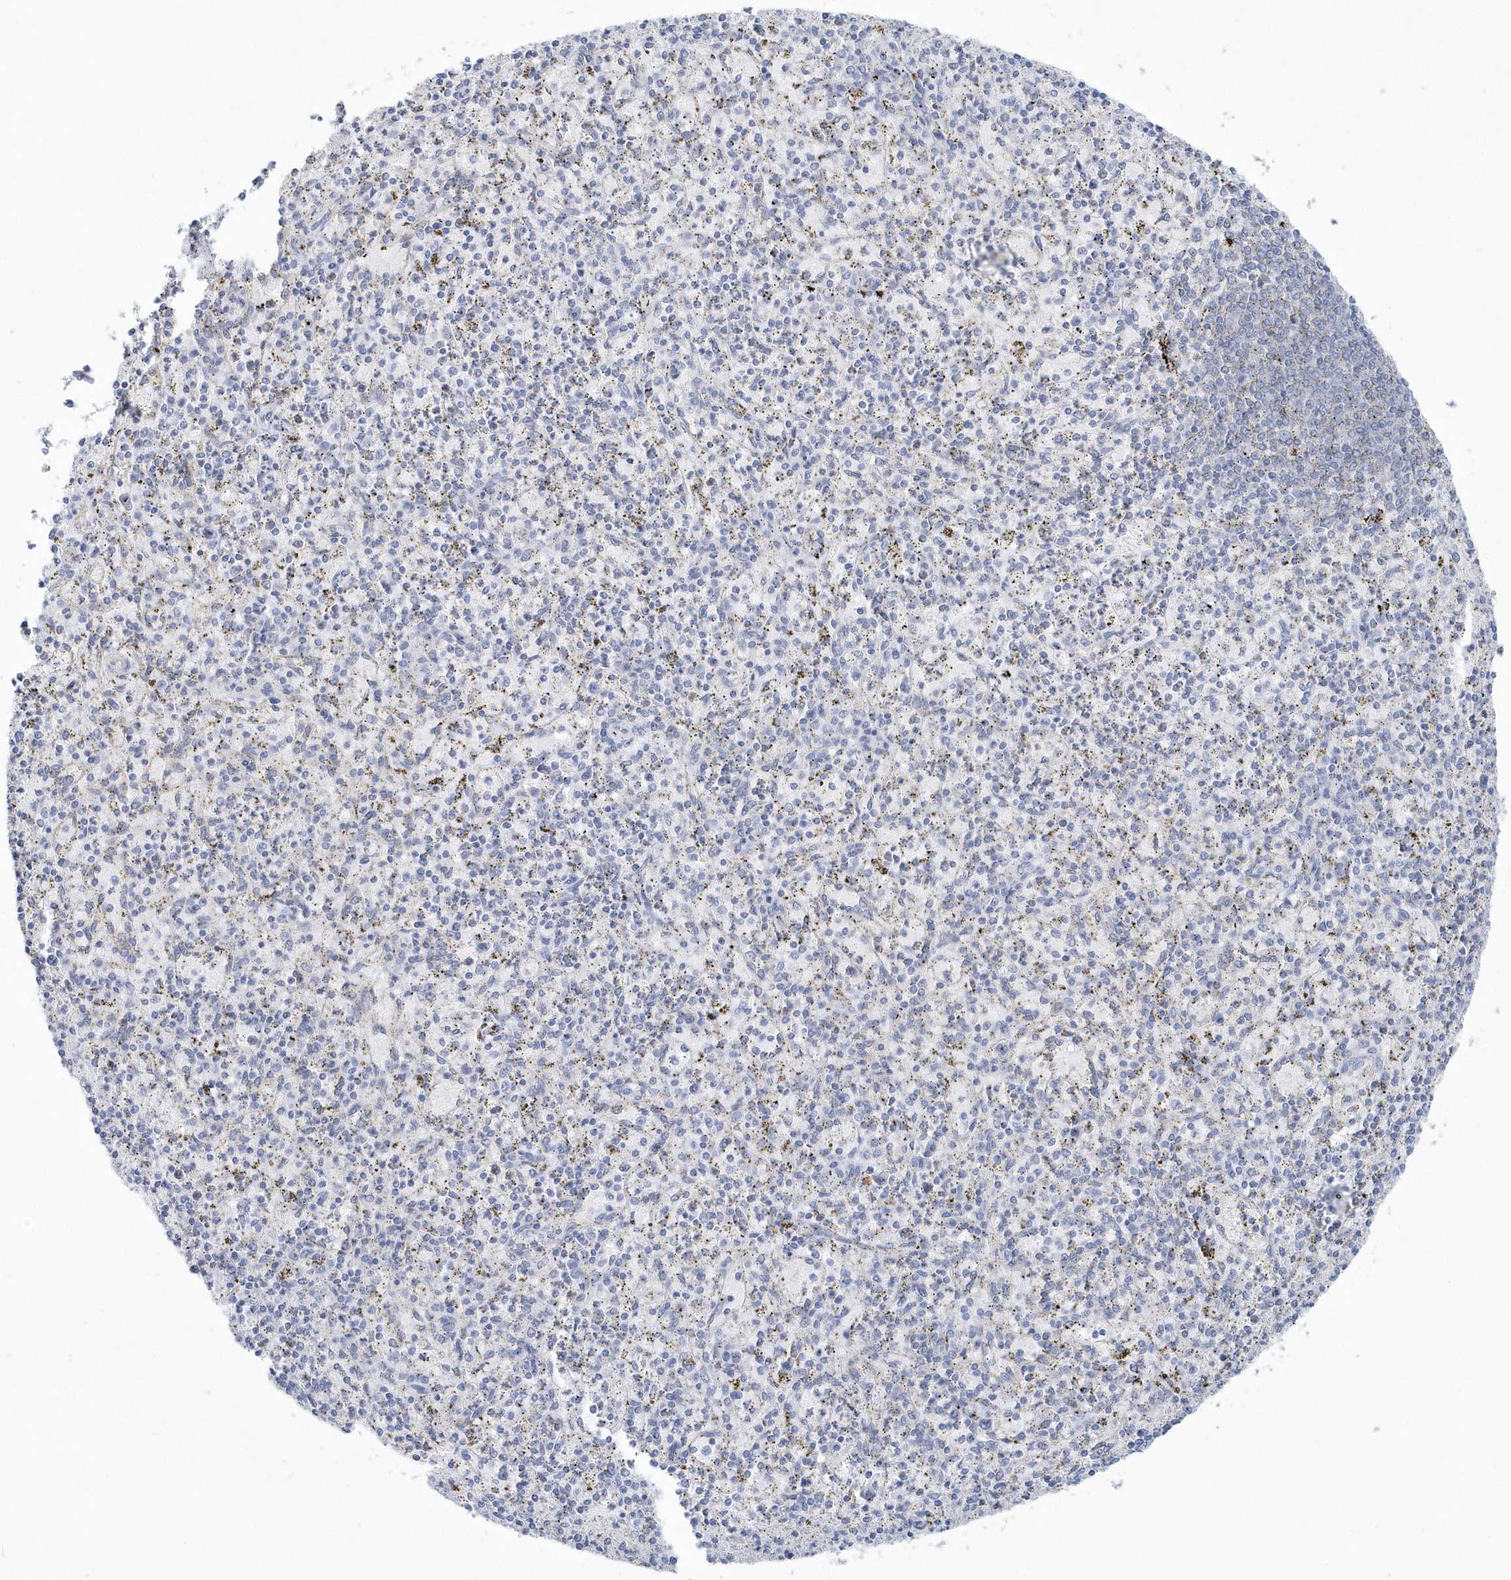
{"staining": {"intensity": "negative", "quantity": "none", "location": "none"}, "tissue": "spleen", "cell_type": "Cells in red pulp", "image_type": "normal", "snomed": [{"axis": "morphology", "description": "Normal tissue, NOS"}, {"axis": "topography", "description": "Spleen"}], "caption": "Histopathology image shows no significant protein staining in cells in red pulp of unremarkable spleen. Nuclei are stained in blue.", "gene": "PTPRO", "patient": {"sex": "male", "age": 72}}